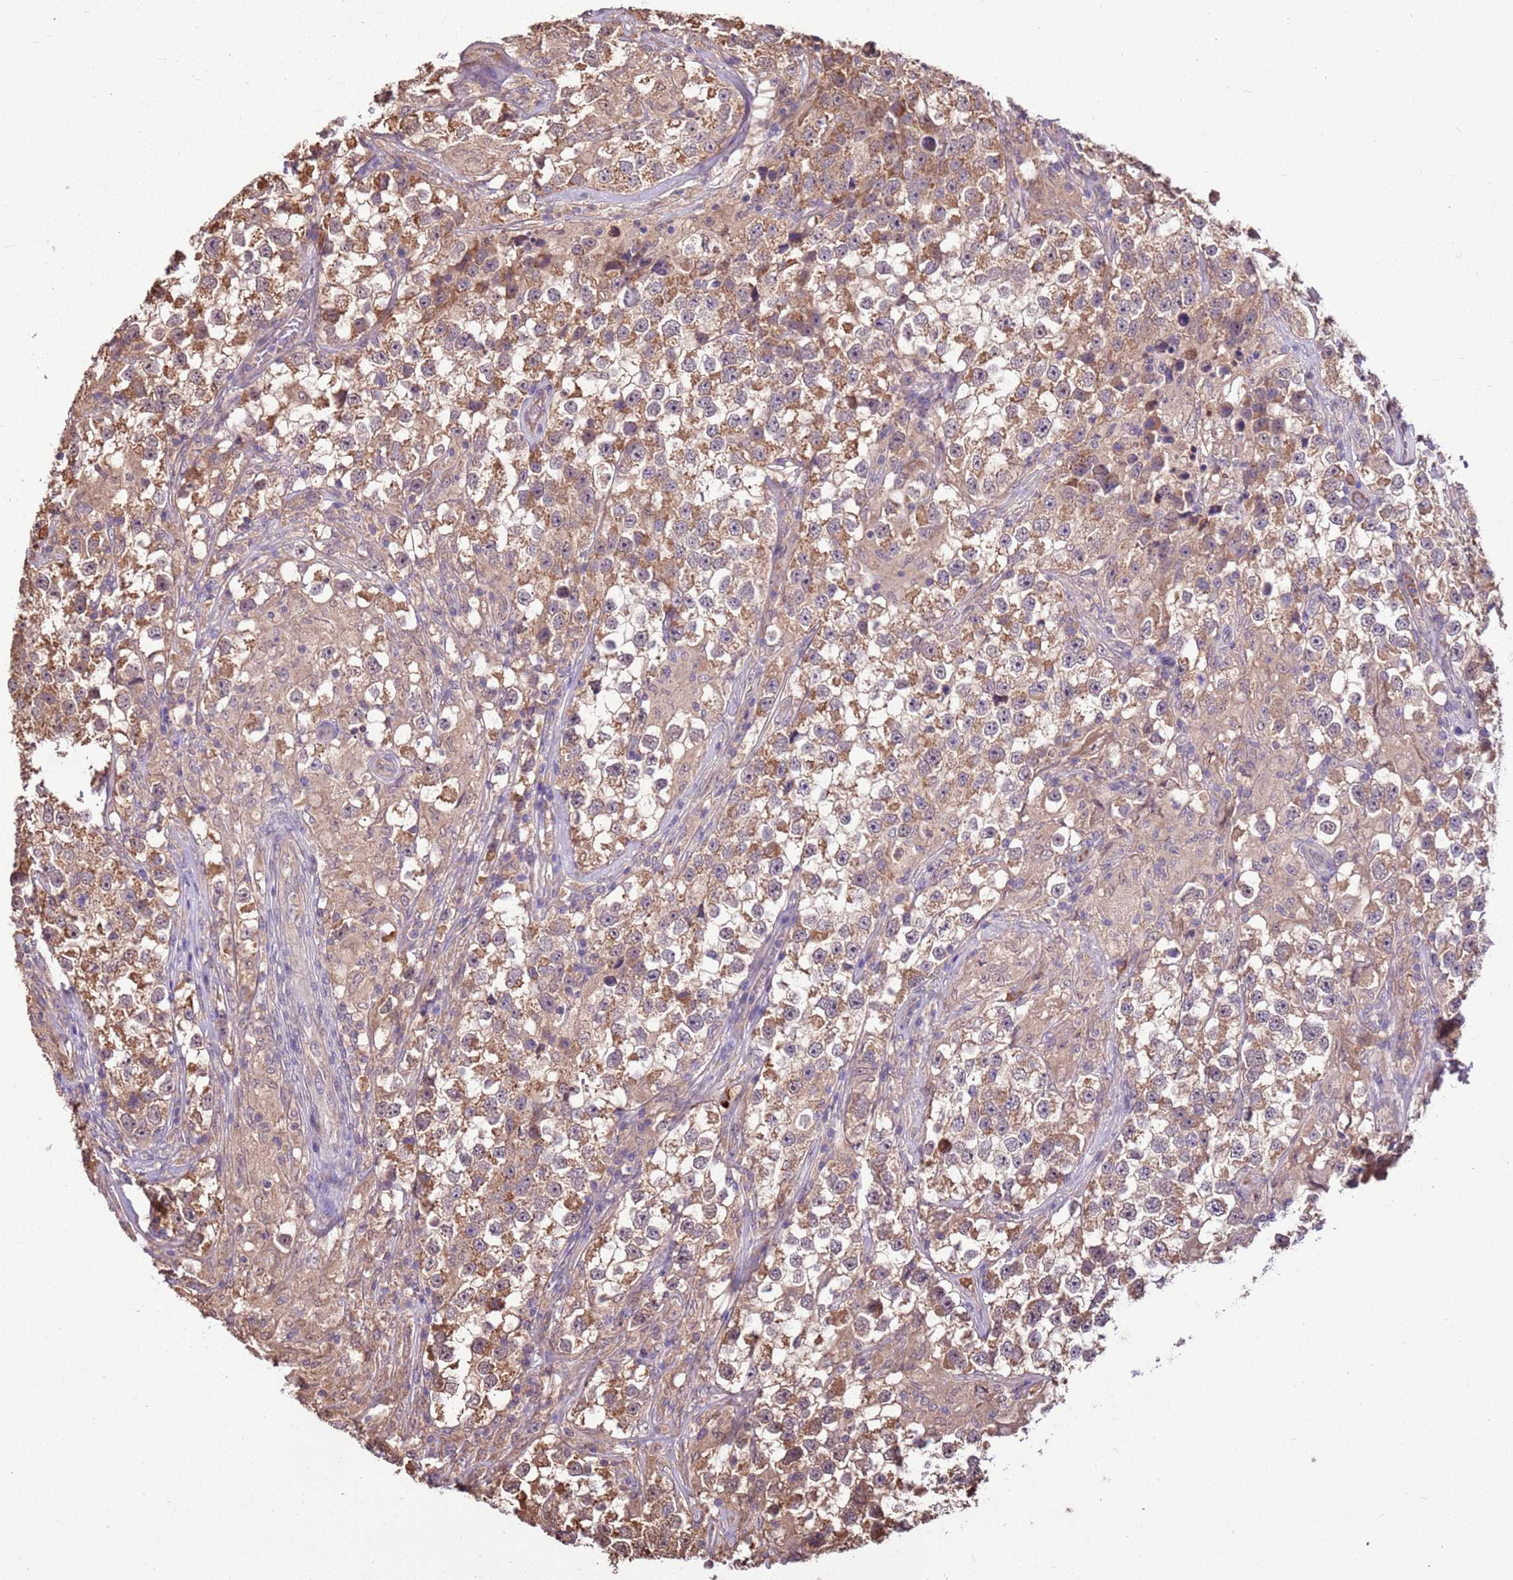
{"staining": {"intensity": "moderate", "quantity": ">75%", "location": "cytoplasmic/membranous"}, "tissue": "testis cancer", "cell_type": "Tumor cells", "image_type": "cancer", "snomed": [{"axis": "morphology", "description": "Seminoma, NOS"}, {"axis": "topography", "description": "Testis"}], "caption": "This histopathology image displays testis cancer (seminoma) stained with IHC to label a protein in brown. The cytoplasmic/membranous of tumor cells show moderate positivity for the protein. Nuclei are counter-stained blue.", "gene": "BBS5", "patient": {"sex": "male", "age": 46}}